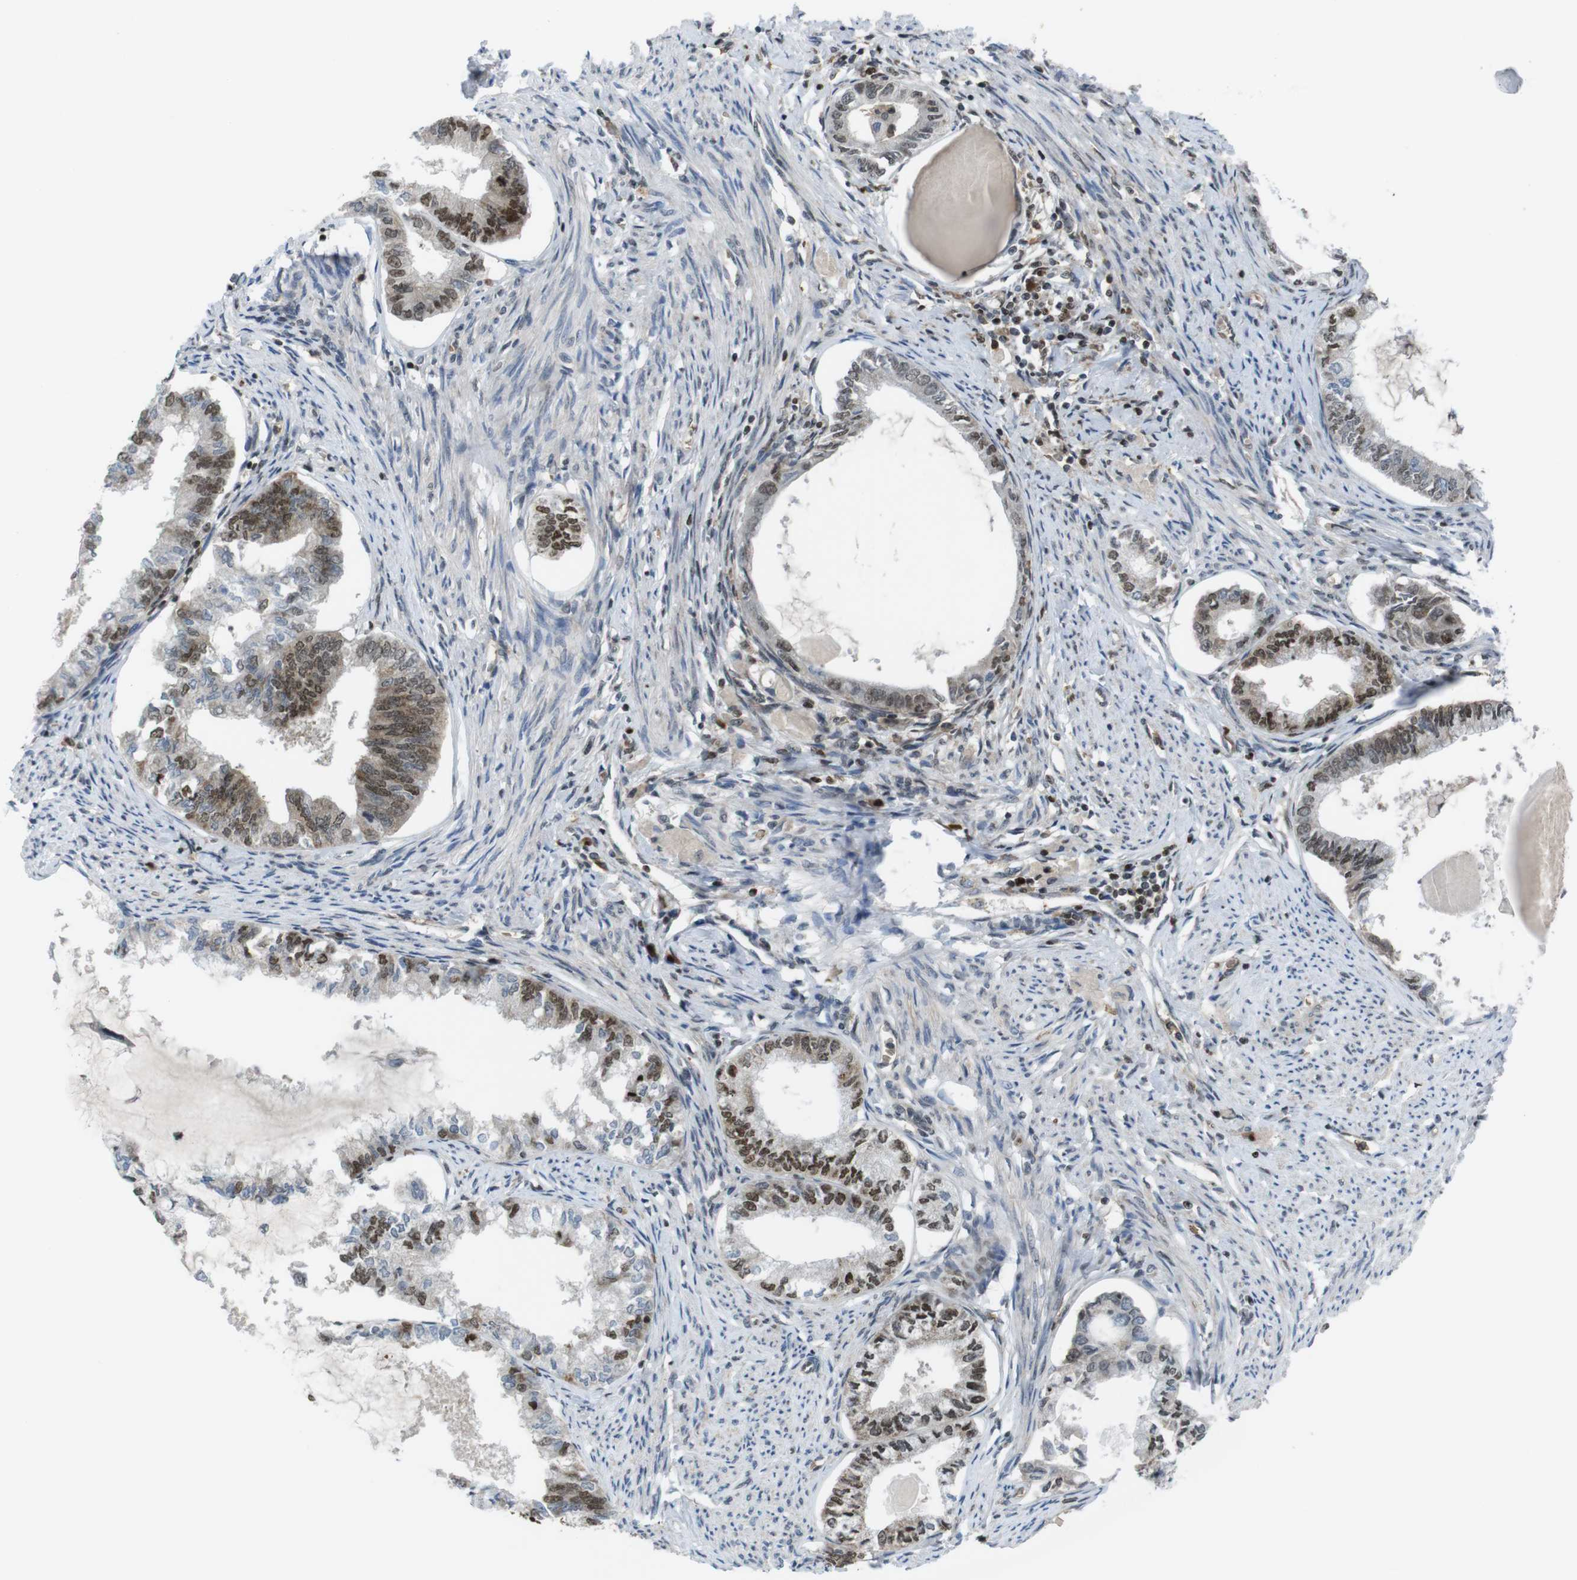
{"staining": {"intensity": "strong", "quantity": ">75%", "location": "nuclear"}, "tissue": "endometrial cancer", "cell_type": "Tumor cells", "image_type": "cancer", "snomed": [{"axis": "morphology", "description": "Adenocarcinoma, NOS"}, {"axis": "topography", "description": "Endometrium"}], "caption": "Adenocarcinoma (endometrial) was stained to show a protein in brown. There is high levels of strong nuclear positivity in about >75% of tumor cells.", "gene": "SUB1", "patient": {"sex": "female", "age": 86}}